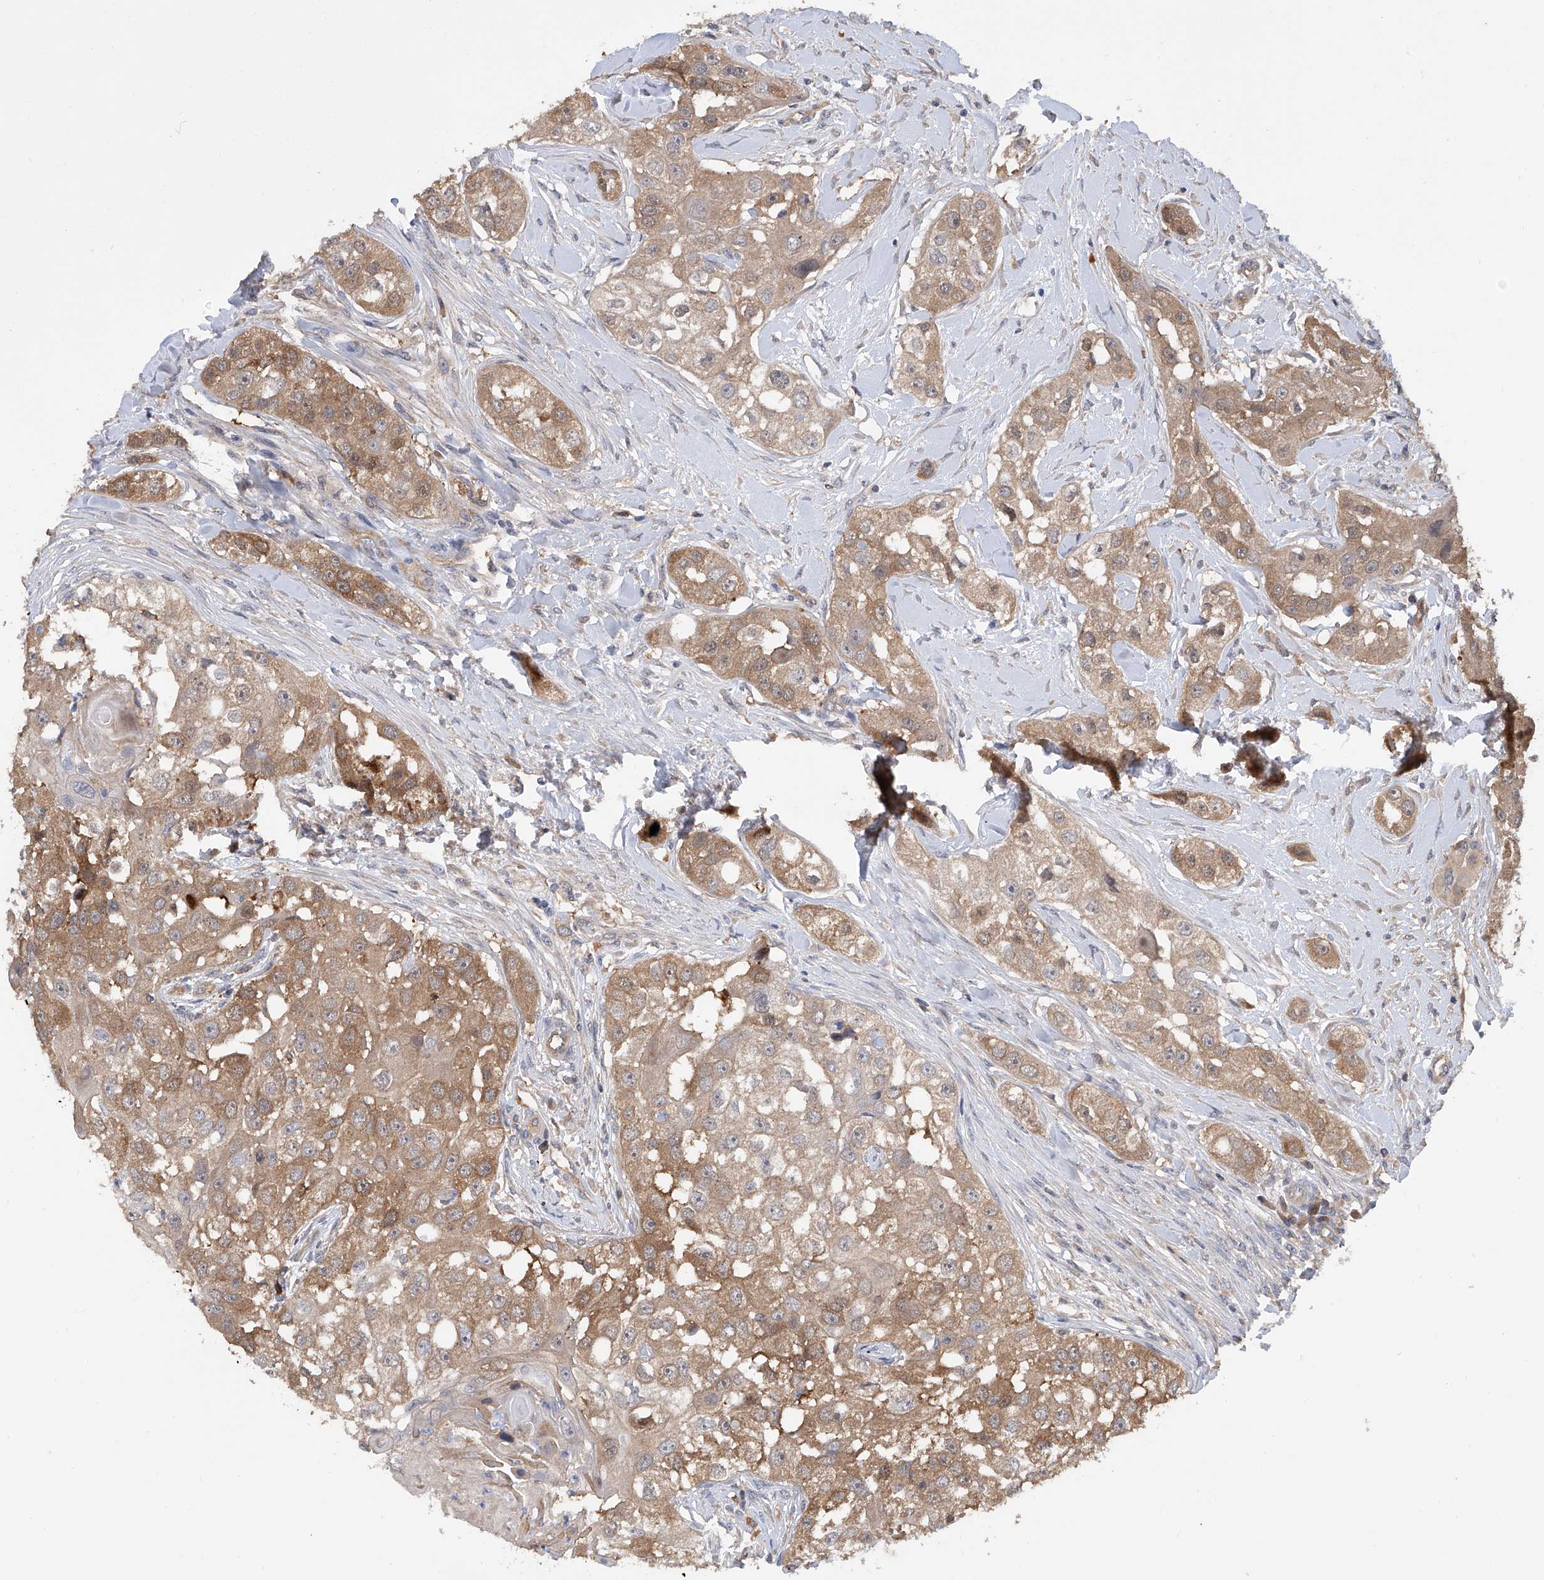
{"staining": {"intensity": "moderate", "quantity": ">75%", "location": "cytoplasmic/membranous"}, "tissue": "head and neck cancer", "cell_type": "Tumor cells", "image_type": "cancer", "snomed": [{"axis": "morphology", "description": "Normal tissue, NOS"}, {"axis": "morphology", "description": "Squamous cell carcinoma, NOS"}, {"axis": "topography", "description": "Skeletal muscle"}, {"axis": "topography", "description": "Head-Neck"}], "caption": "High-power microscopy captured an immunohistochemistry (IHC) image of head and neck cancer (squamous cell carcinoma), revealing moderate cytoplasmic/membranous expression in about >75% of tumor cells.", "gene": "NUDT17", "patient": {"sex": "male", "age": 51}}